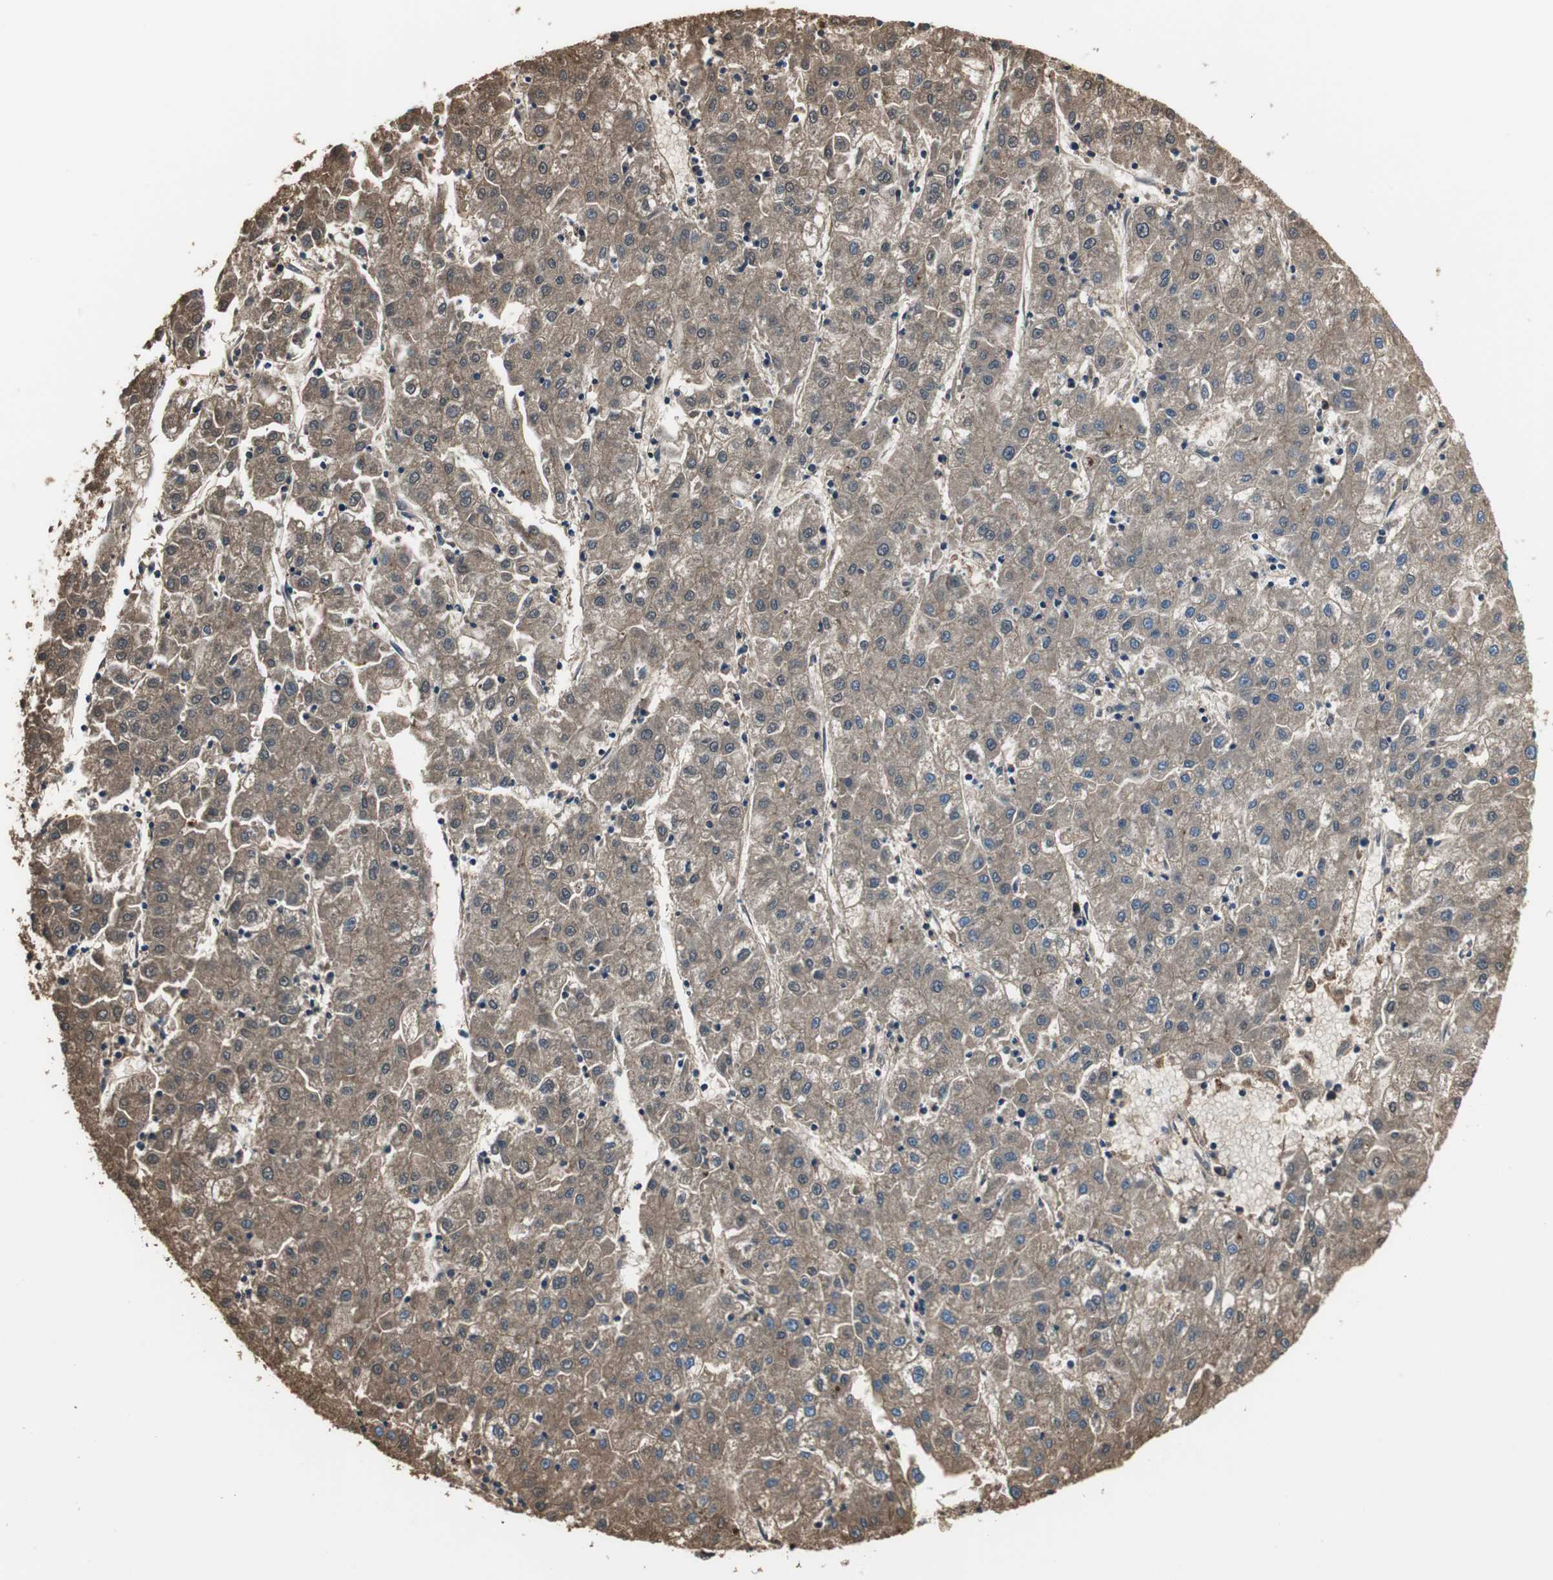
{"staining": {"intensity": "weak", "quantity": ">75%", "location": "cytoplasmic/membranous"}, "tissue": "liver cancer", "cell_type": "Tumor cells", "image_type": "cancer", "snomed": [{"axis": "morphology", "description": "Carcinoma, Hepatocellular, NOS"}, {"axis": "topography", "description": "Liver"}], "caption": "An immunohistochemistry histopathology image of tumor tissue is shown. Protein staining in brown shows weak cytoplasmic/membranous positivity in liver hepatocellular carcinoma within tumor cells.", "gene": "IGHA1", "patient": {"sex": "male", "age": 72}}